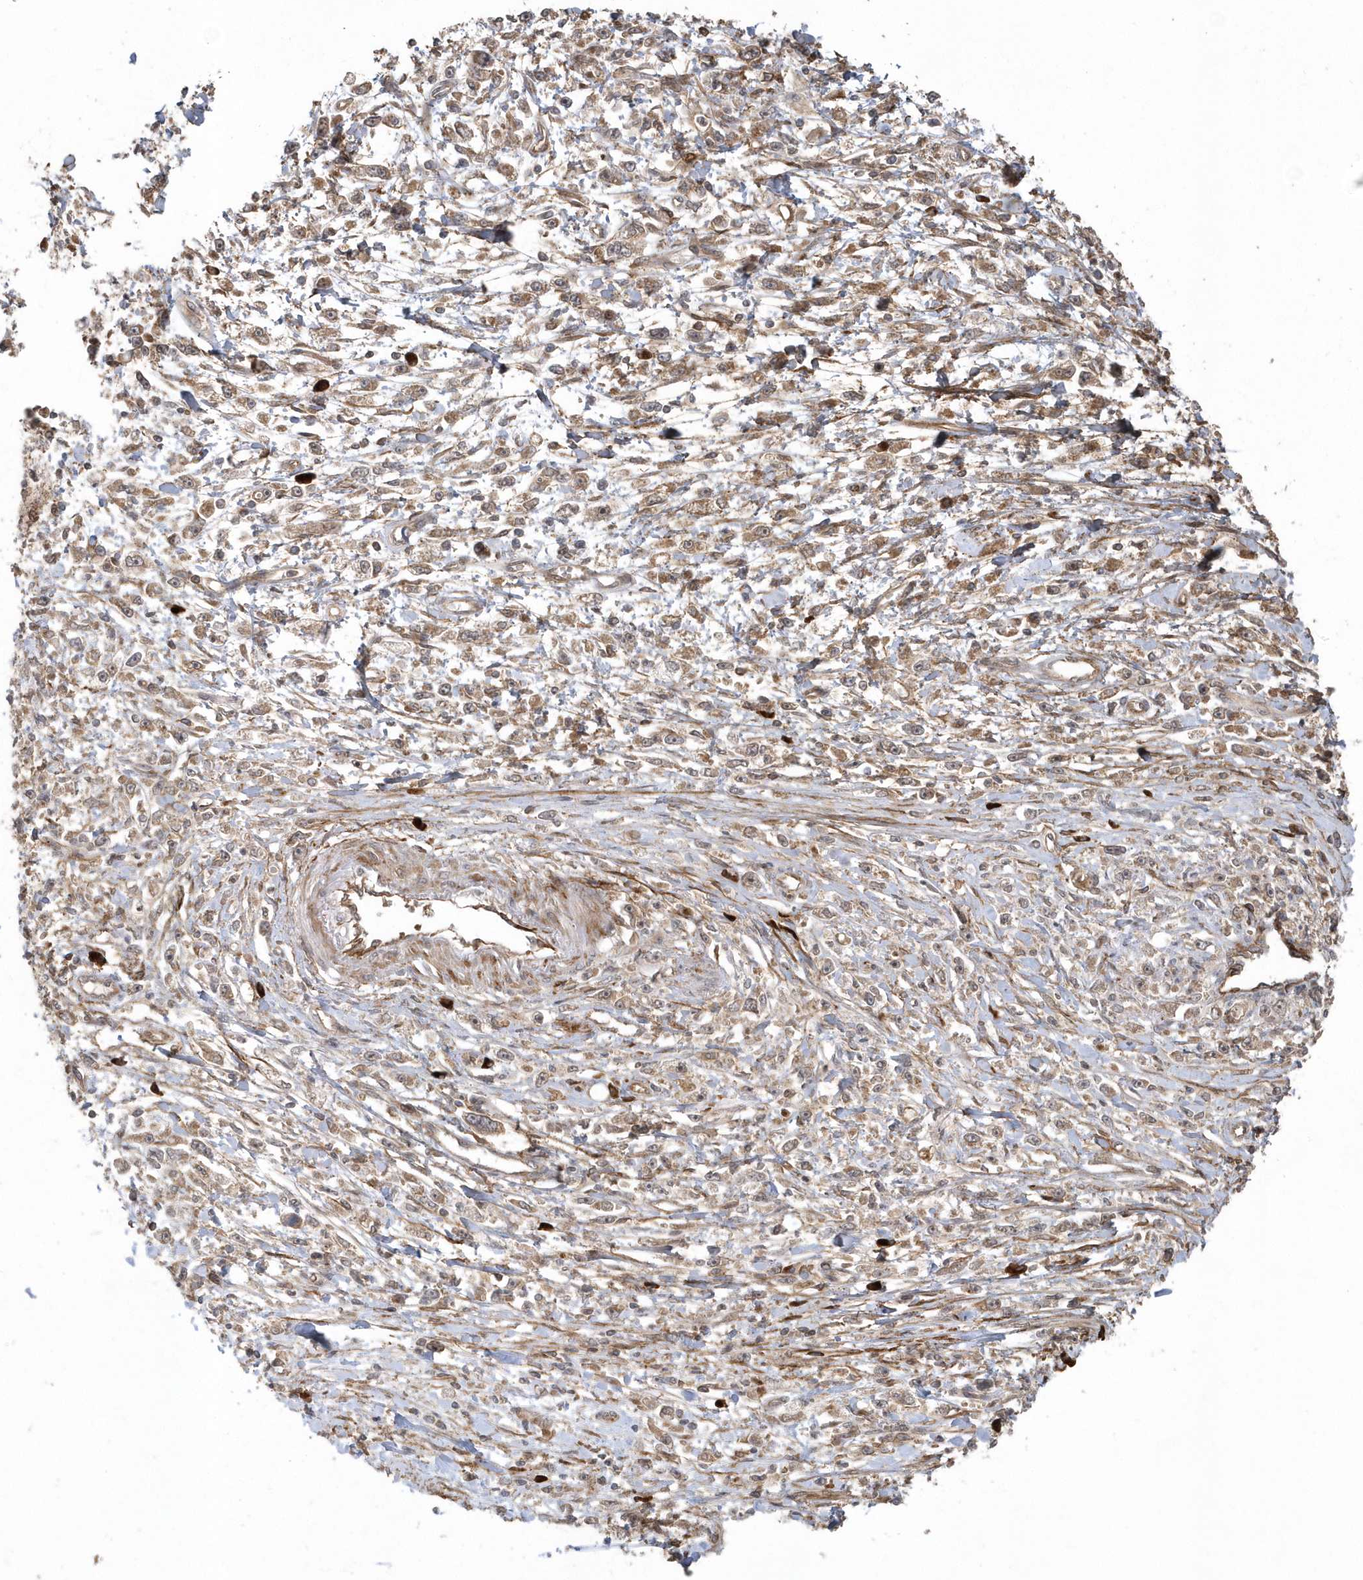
{"staining": {"intensity": "weak", "quantity": ">75%", "location": "cytoplasmic/membranous"}, "tissue": "stomach cancer", "cell_type": "Tumor cells", "image_type": "cancer", "snomed": [{"axis": "morphology", "description": "Adenocarcinoma, NOS"}, {"axis": "topography", "description": "Stomach"}], "caption": "IHC histopathology image of adenocarcinoma (stomach) stained for a protein (brown), which demonstrates low levels of weak cytoplasmic/membranous staining in approximately >75% of tumor cells.", "gene": "HERPUD1", "patient": {"sex": "female", "age": 59}}